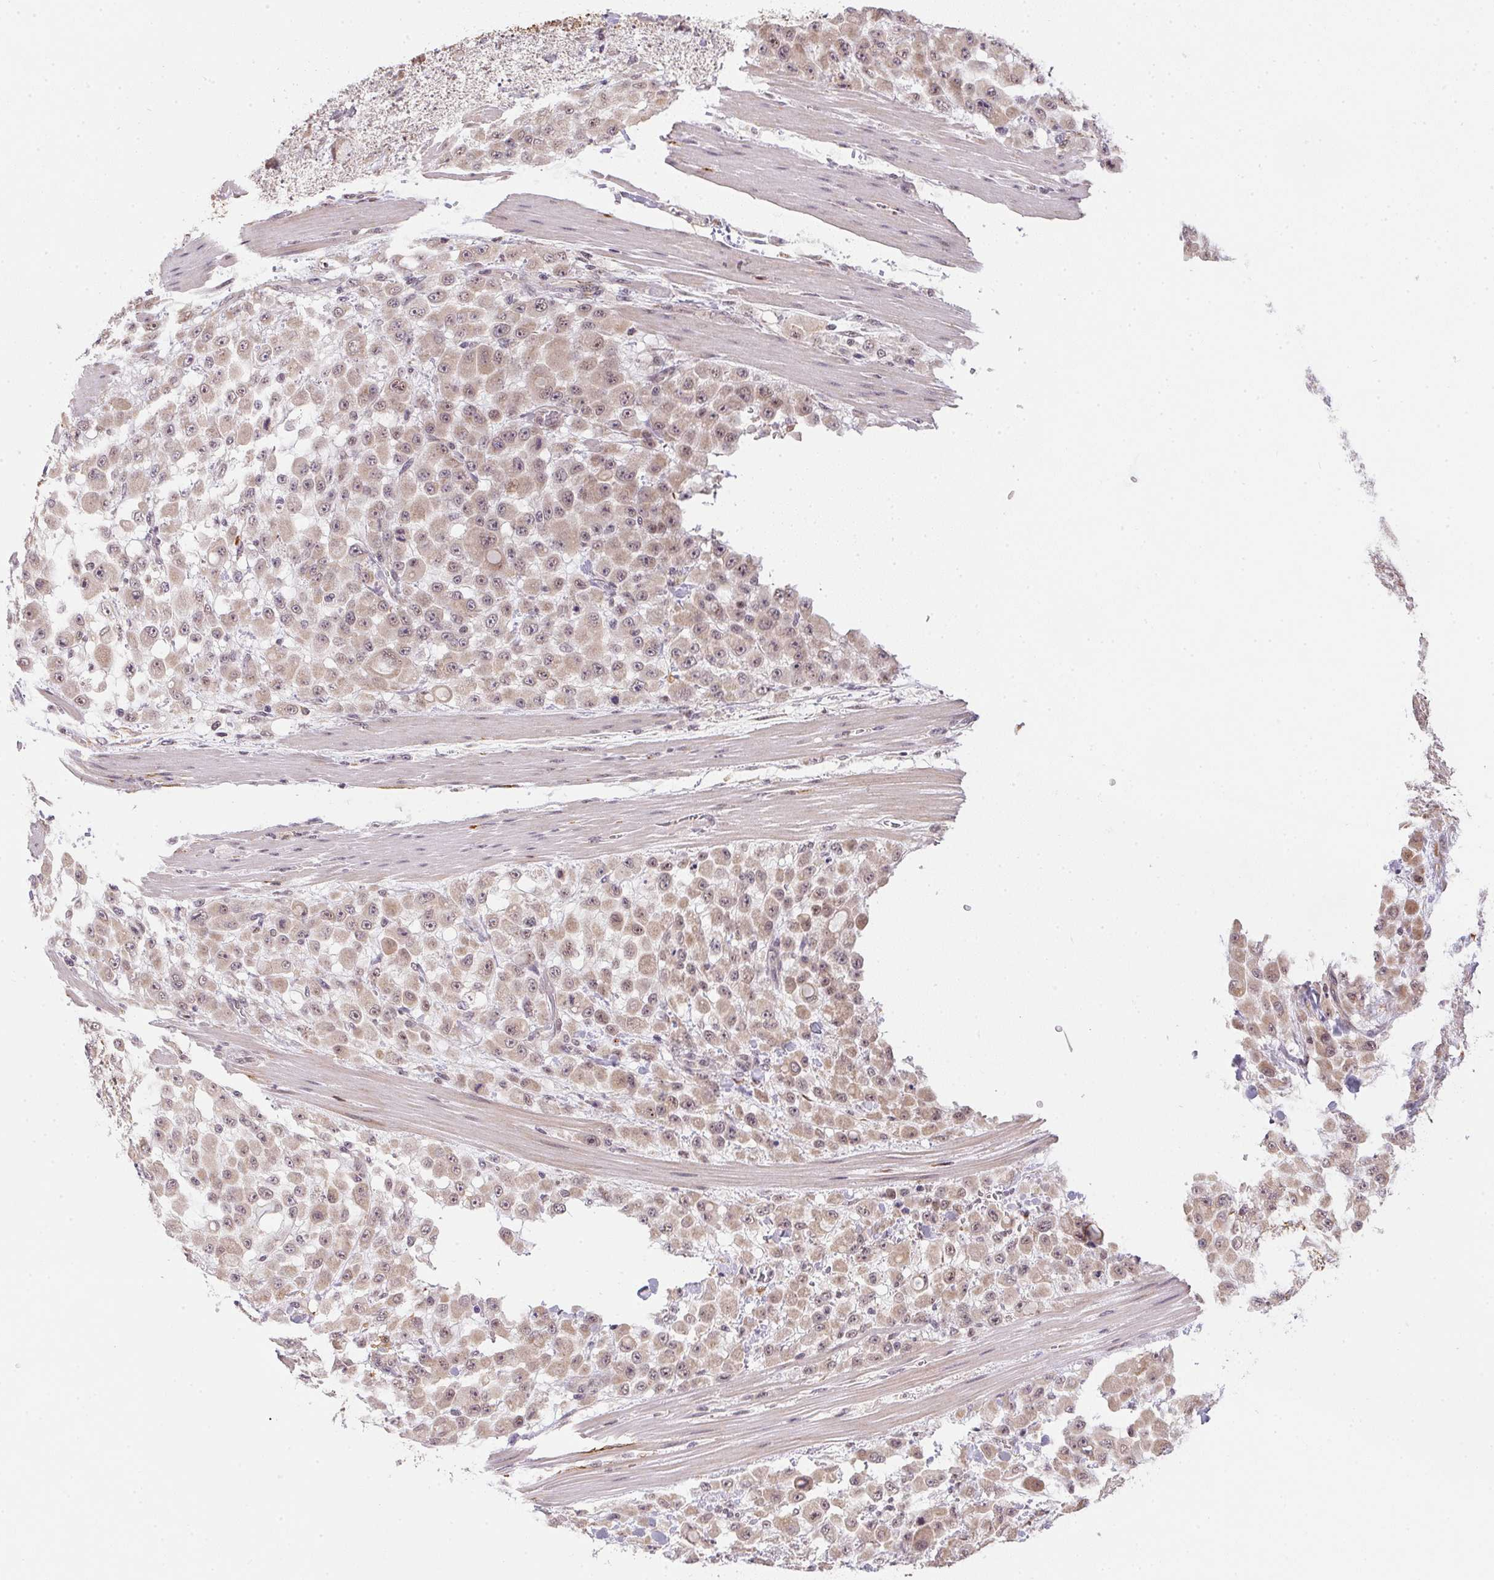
{"staining": {"intensity": "weak", "quantity": ">75%", "location": "cytoplasmic/membranous,nuclear"}, "tissue": "stomach cancer", "cell_type": "Tumor cells", "image_type": "cancer", "snomed": [{"axis": "morphology", "description": "Adenocarcinoma, NOS"}, {"axis": "topography", "description": "Stomach"}], "caption": "IHC image of neoplastic tissue: adenocarcinoma (stomach) stained using immunohistochemistry exhibits low levels of weak protein expression localized specifically in the cytoplasmic/membranous and nuclear of tumor cells, appearing as a cytoplasmic/membranous and nuclear brown color.", "gene": "CFAP92", "patient": {"sex": "female", "age": 76}}